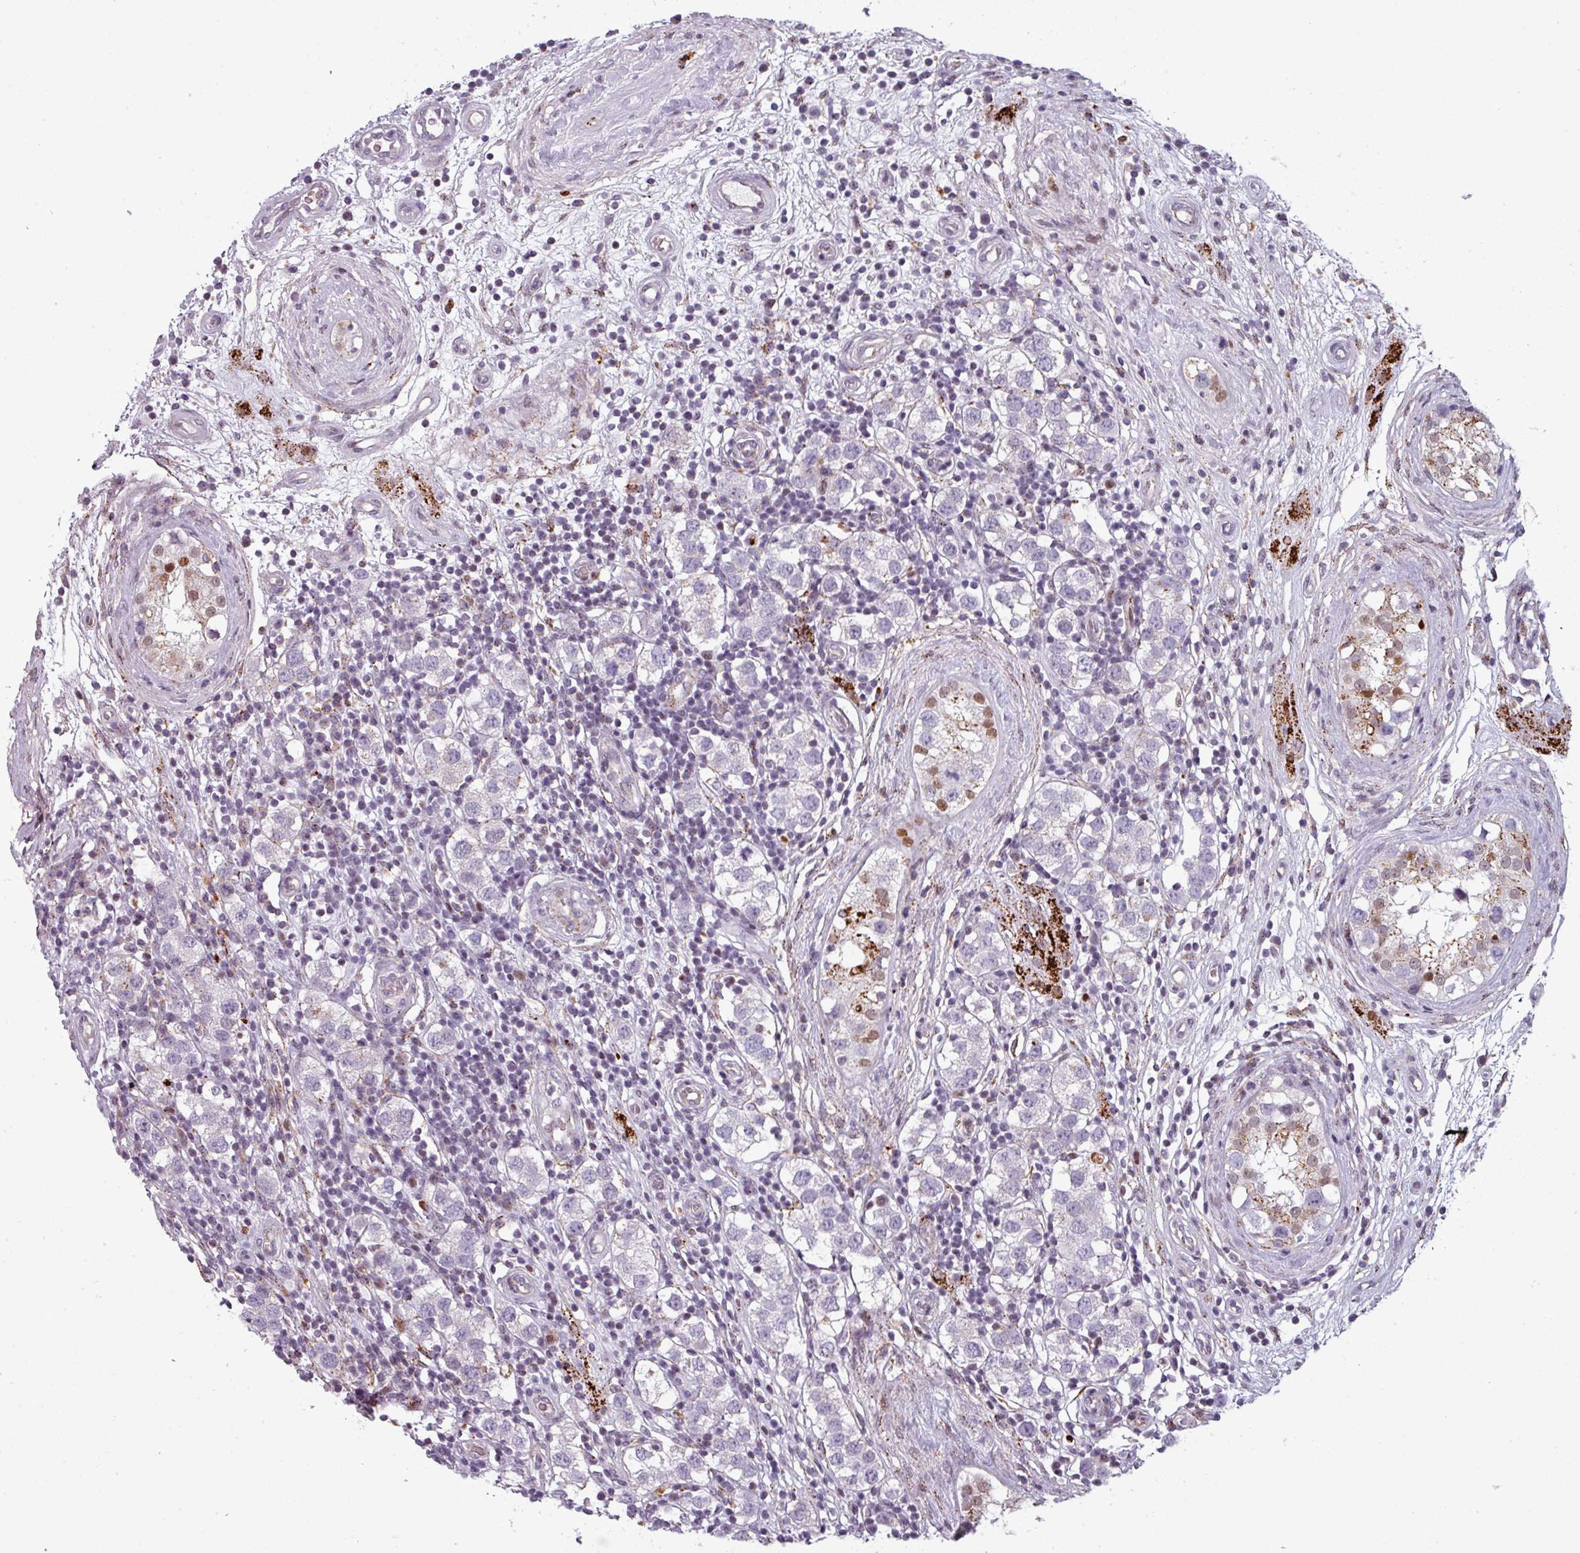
{"staining": {"intensity": "negative", "quantity": "none", "location": "none"}, "tissue": "testis cancer", "cell_type": "Tumor cells", "image_type": "cancer", "snomed": [{"axis": "morphology", "description": "Seminoma, NOS"}, {"axis": "topography", "description": "Testis"}], "caption": "Tumor cells show no significant expression in seminoma (testis).", "gene": "TMEFF1", "patient": {"sex": "male", "age": 34}}